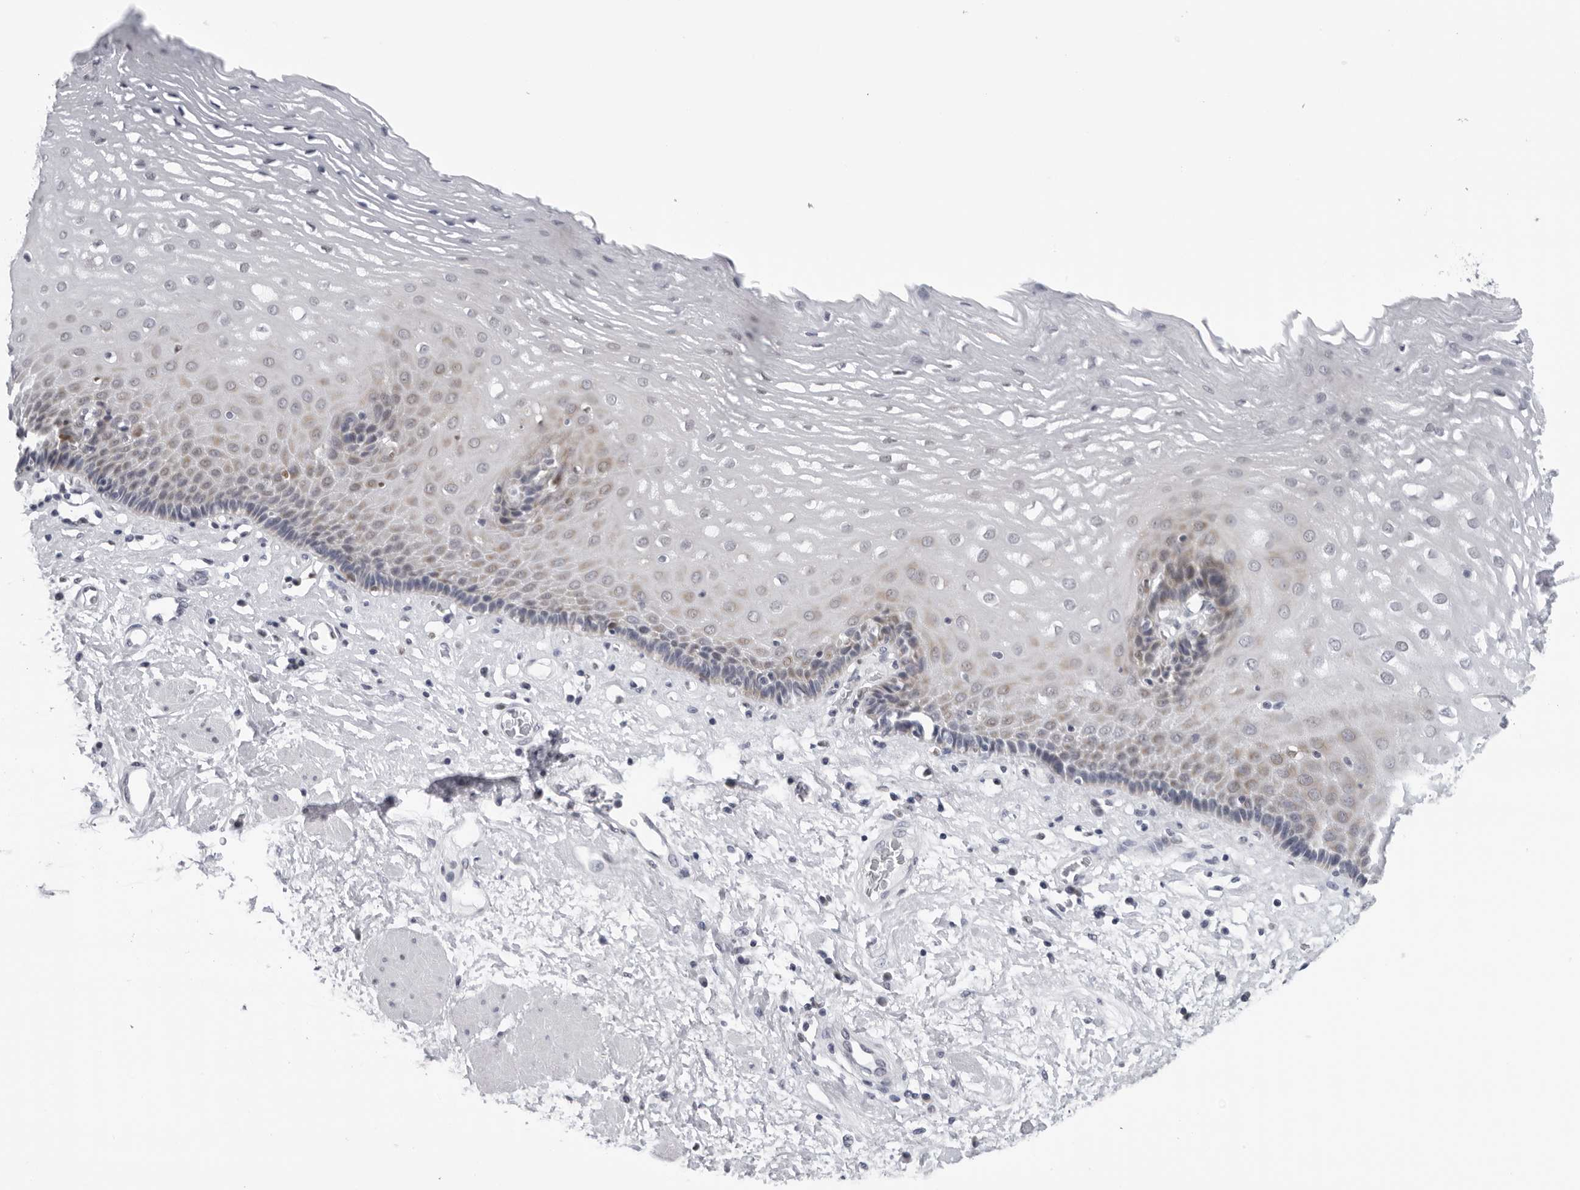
{"staining": {"intensity": "weak", "quantity": "<25%", "location": "cytoplasmic/membranous"}, "tissue": "esophagus", "cell_type": "Squamous epithelial cells", "image_type": "normal", "snomed": [{"axis": "morphology", "description": "Normal tissue, NOS"}, {"axis": "morphology", "description": "Adenocarcinoma, NOS"}, {"axis": "topography", "description": "Esophagus"}], "caption": "DAB immunohistochemical staining of normal esophagus exhibits no significant expression in squamous epithelial cells. (Brightfield microscopy of DAB immunohistochemistry (IHC) at high magnification).", "gene": "CPT2", "patient": {"sex": "male", "age": 62}}